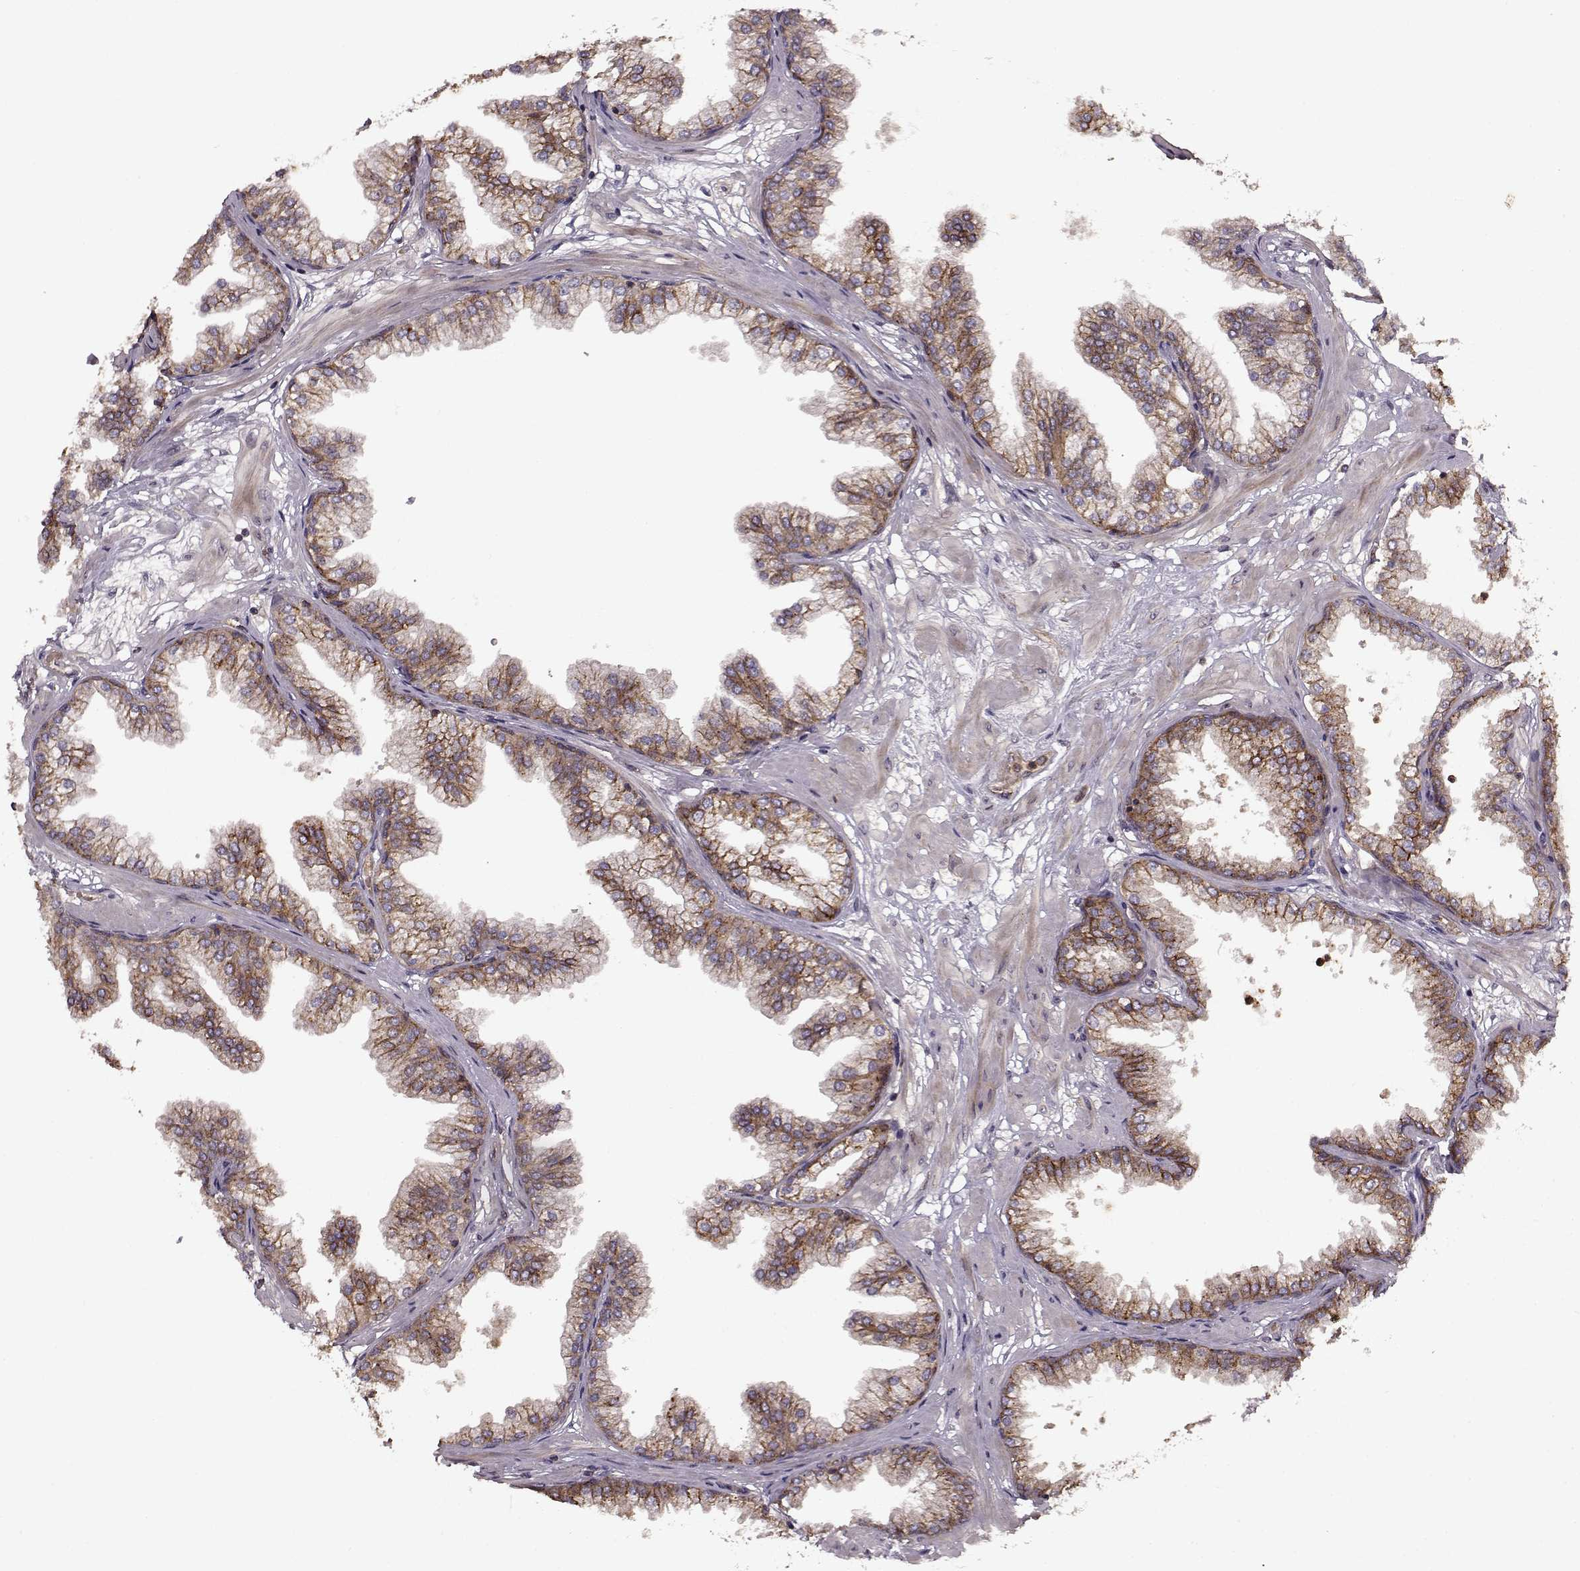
{"staining": {"intensity": "moderate", "quantity": ">75%", "location": "cytoplasmic/membranous"}, "tissue": "prostate", "cell_type": "Glandular cells", "image_type": "normal", "snomed": [{"axis": "morphology", "description": "Normal tissue, NOS"}, {"axis": "topography", "description": "Prostate"}], "caption": "The immunohistochemical stain highlights moderate cytoplasmic/membranous expression in glandular cells of unremarkable prostate.", "gene": "IFRD2", "patient": {"sex": "male", "age": 37}}